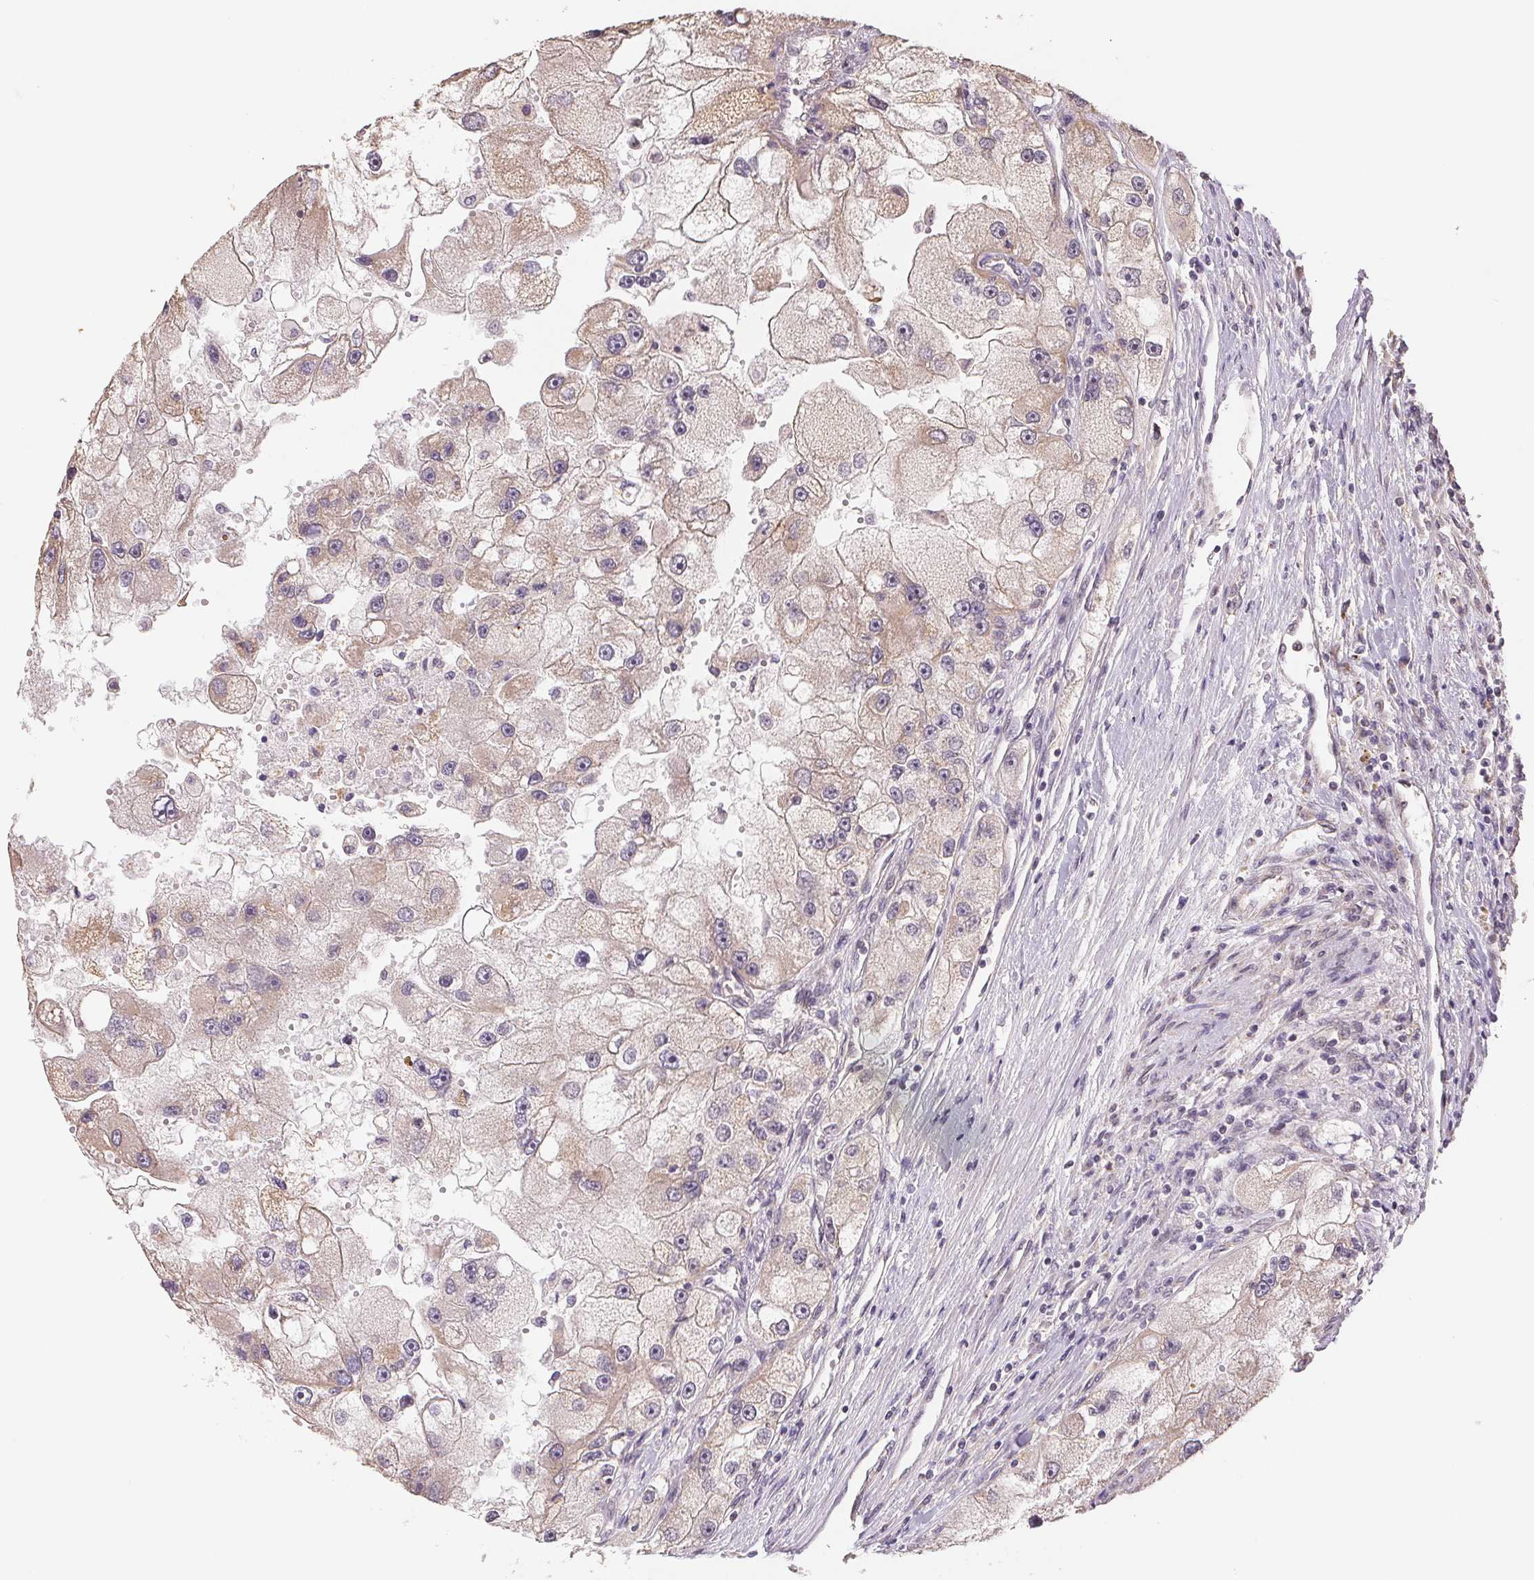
{"staining": {"intensity": "negative", "quantity": "none", "location": "none"}, "tissue": "renal cancer", "cell_type": "Tumor cells", "image_type": "cancer", "snomed": [{"axis": "morphology", "description": "Adenocarcinoma, NOS"}, {"axis": "topography", "description": "Kidney"}], "caption": "Tumor cells show no significant protein positivity in renal cancer (adenocarcinoma).", "gene": "TMEM222", "patient": {"sex": "male", "age": 63}}